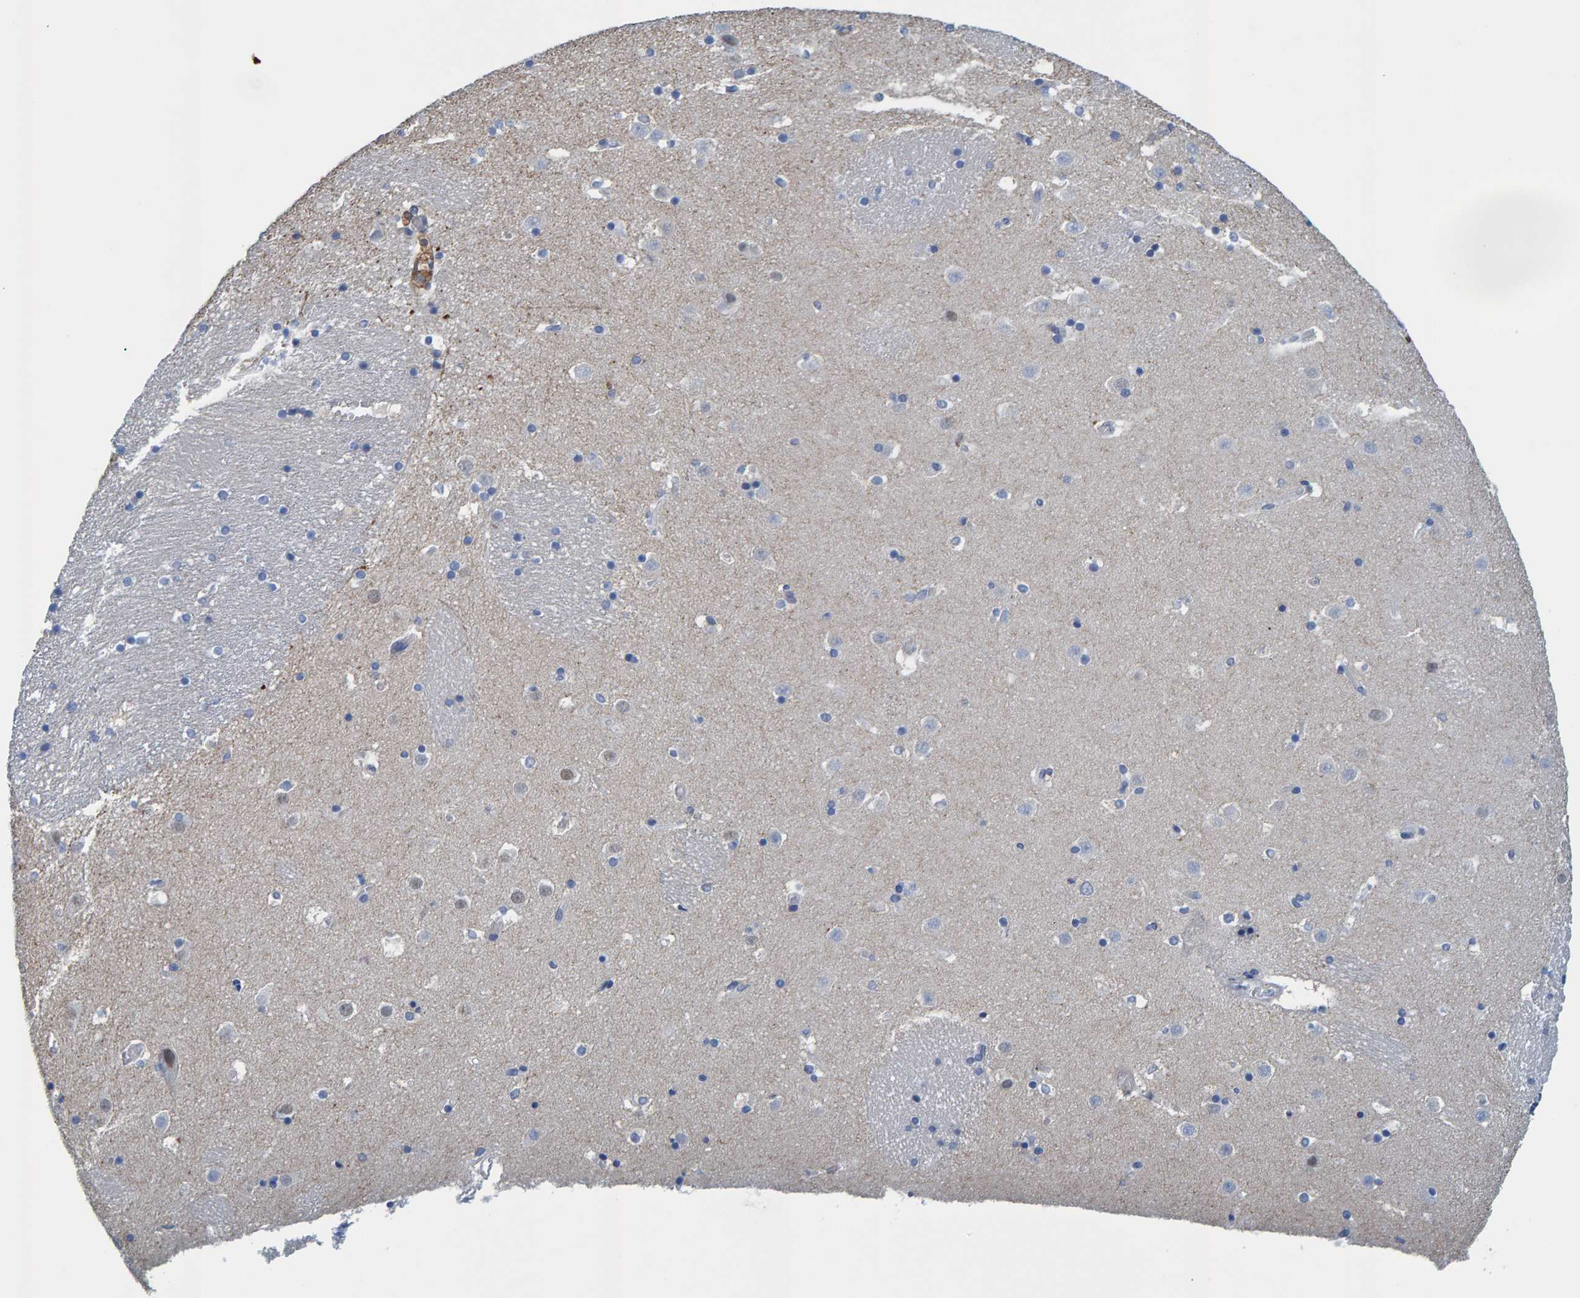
{"staining": {"intensity": "negative", "quantity": "none", "location": "none"}, "tissue": "caudate", "cell_type": "Glial cells", "image_type": "normal", "snomed": [{"axis": "morphology", "description": "Normal tissue, NOS"}, {"axis": "topography", "description": "Lateral ventricle wall"}], "caption": "The immunohistochemistry histopathology image has no significant staining in glial cells of caudate. (Brightfield microscopy of DAB immunohistochemistry (IHC) at high magnification).", "gene": "IDO1", "patient": {"sex": "male", "age": 45}}